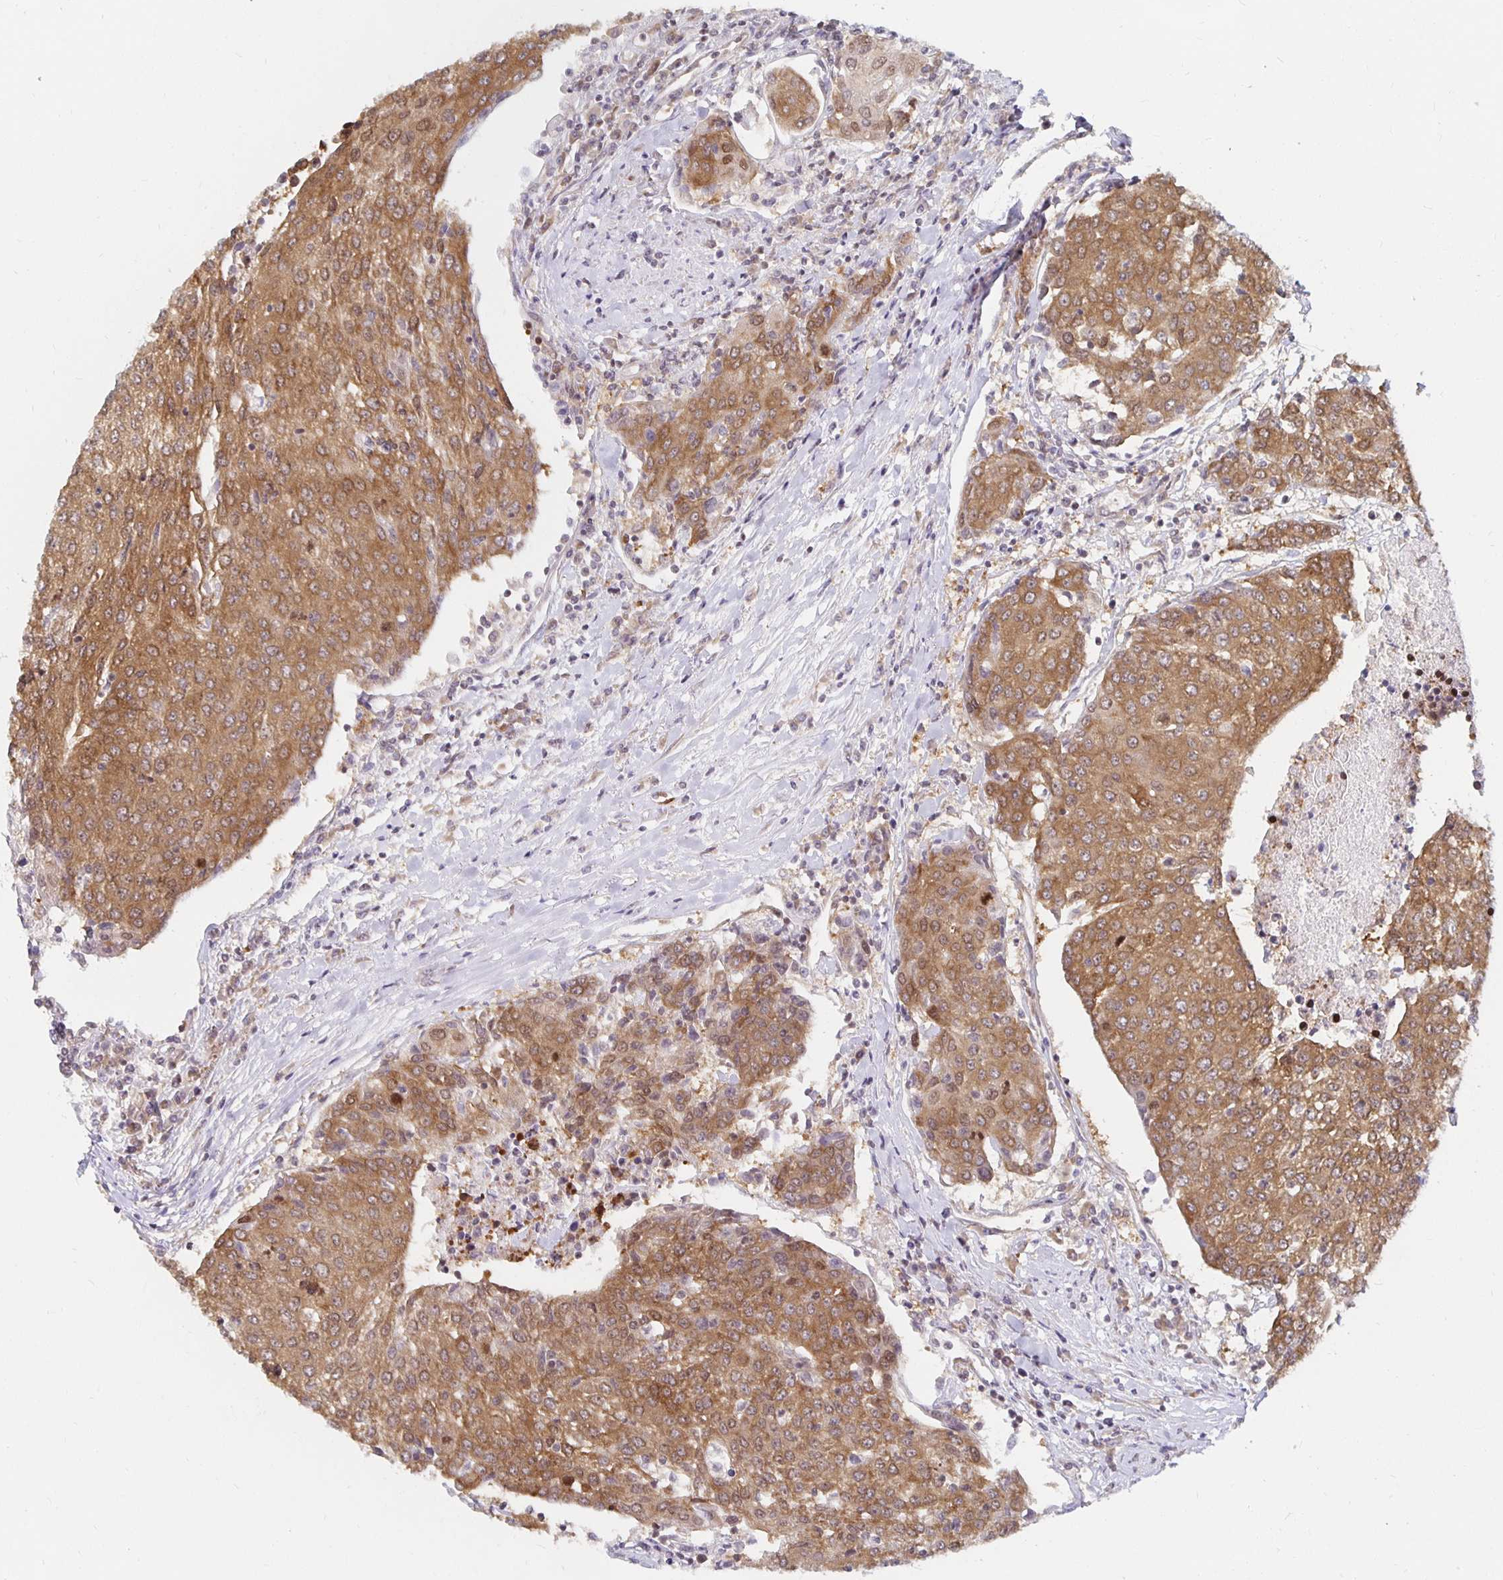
{"staining": {"intensity": "moderate", "quantity": ">75%", "location": "cytoplasmic/membranous,nuclear"}, "tissue": "urothelial cancer", "cell_type": "Tumor cells", "image_type": "cancer", "snomed": [{"axis": "morphology", "description": "Urothelial carcinoma, High grade"}, {"axis": "topography", "description": "Urinary bladder"}], "caption": "Moderate cytoplasmic/membranous and nuclear expression for a protein is present in about >75% of tumor cells of urothelial cancer using immunohistochemistry.", "gene": "PDAP1", "patient": {"sex": "female", "age": 85}}